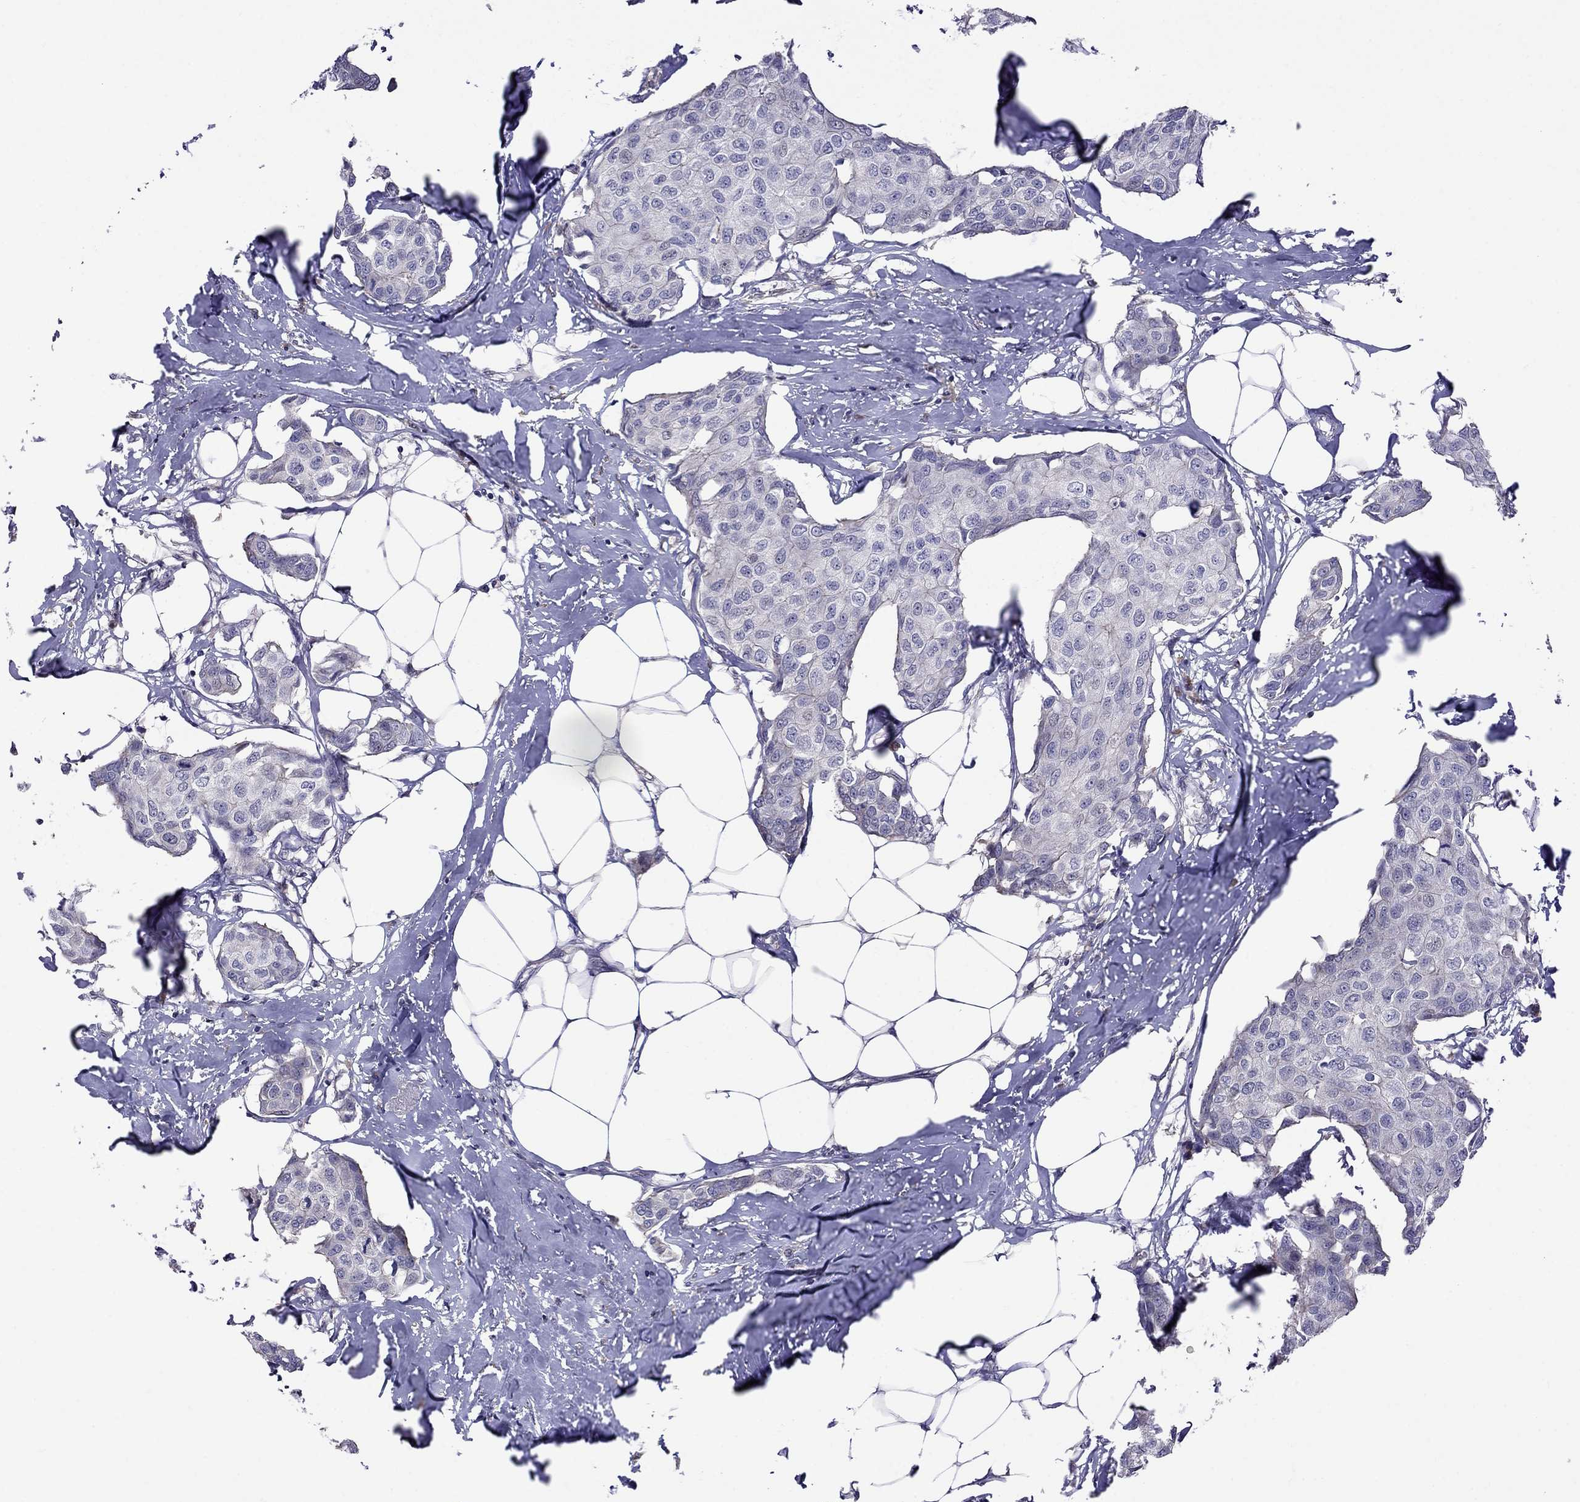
{"staining": {"intensity": "negative", "quantity": "none", "location": "none"}, "tissue": "breast cancer", "cell_type": "Tumor cells", "image_type": "cancer", "snomed": [{"axis": "morphology", "description": "Duct carcinoma"}, {"axis": "topography", "description": "Breast"}], "caption": "High power microscopy histopathology image of an IHC image of breast infiltrating ductal carcinoma, revealing no significant staining in tumor cells.", "gene": "ADAM28", "patient": {"sex": "female", "age": 80}}